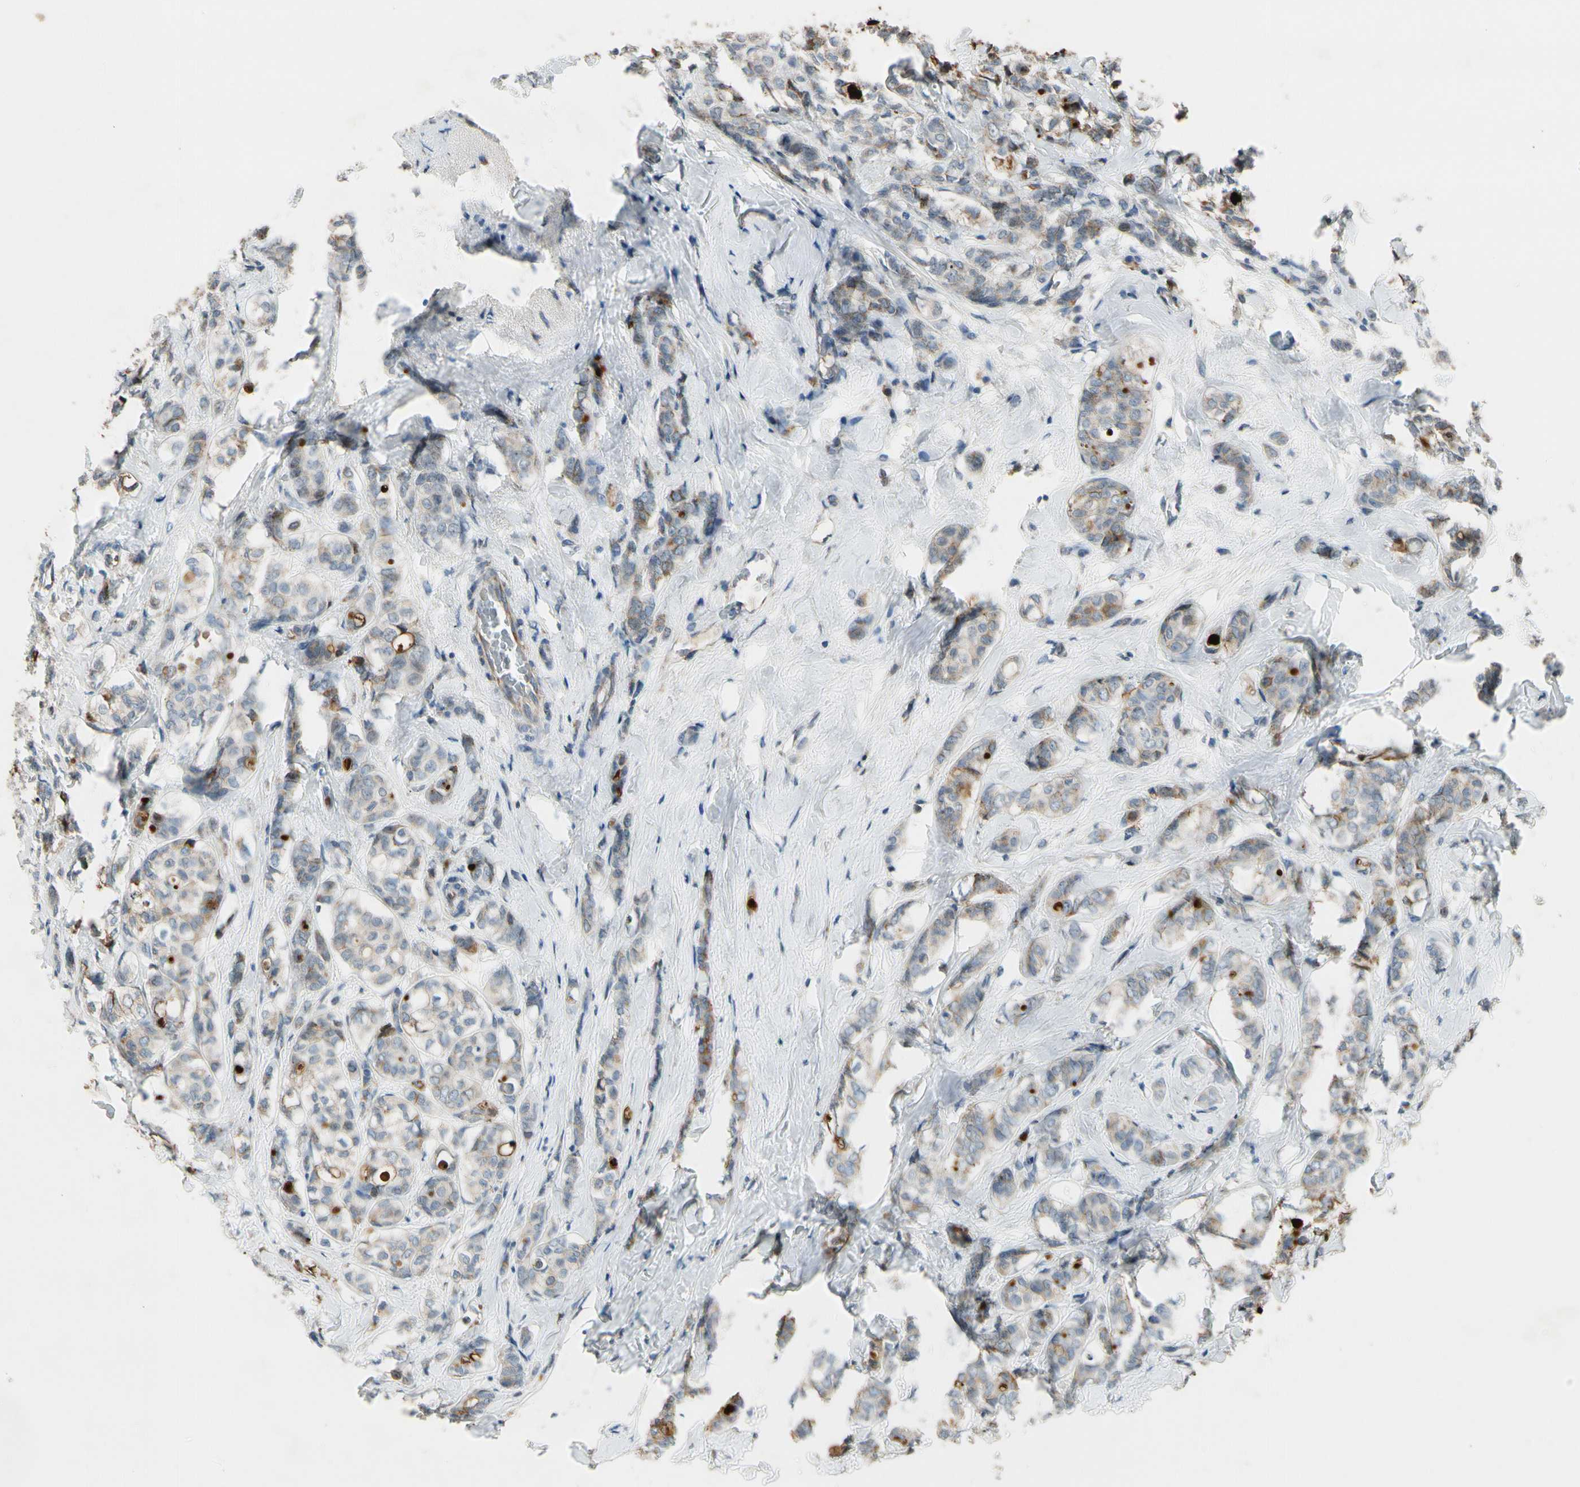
{"staining": {"intensity": "weak", "quantity": ">75%", "location": "cytoplasmic/membranous"}, "tissue": "breast cancer", "cell_type": "Tumor cells", "image_type": "cancer", "snomed": [{"axis": "morphology", "description": "Lobular carcinoma"}, {"axis": "topography", "description": "Breast"}], "caption": "This is an image of immunohistochemistry staining of breast lobular carcinoma, which shows weak staining in the cytoplasmic/membranous of tumor cells.", "gene": "NPHP3", "patient": {"sex": "female", "age": 60}}